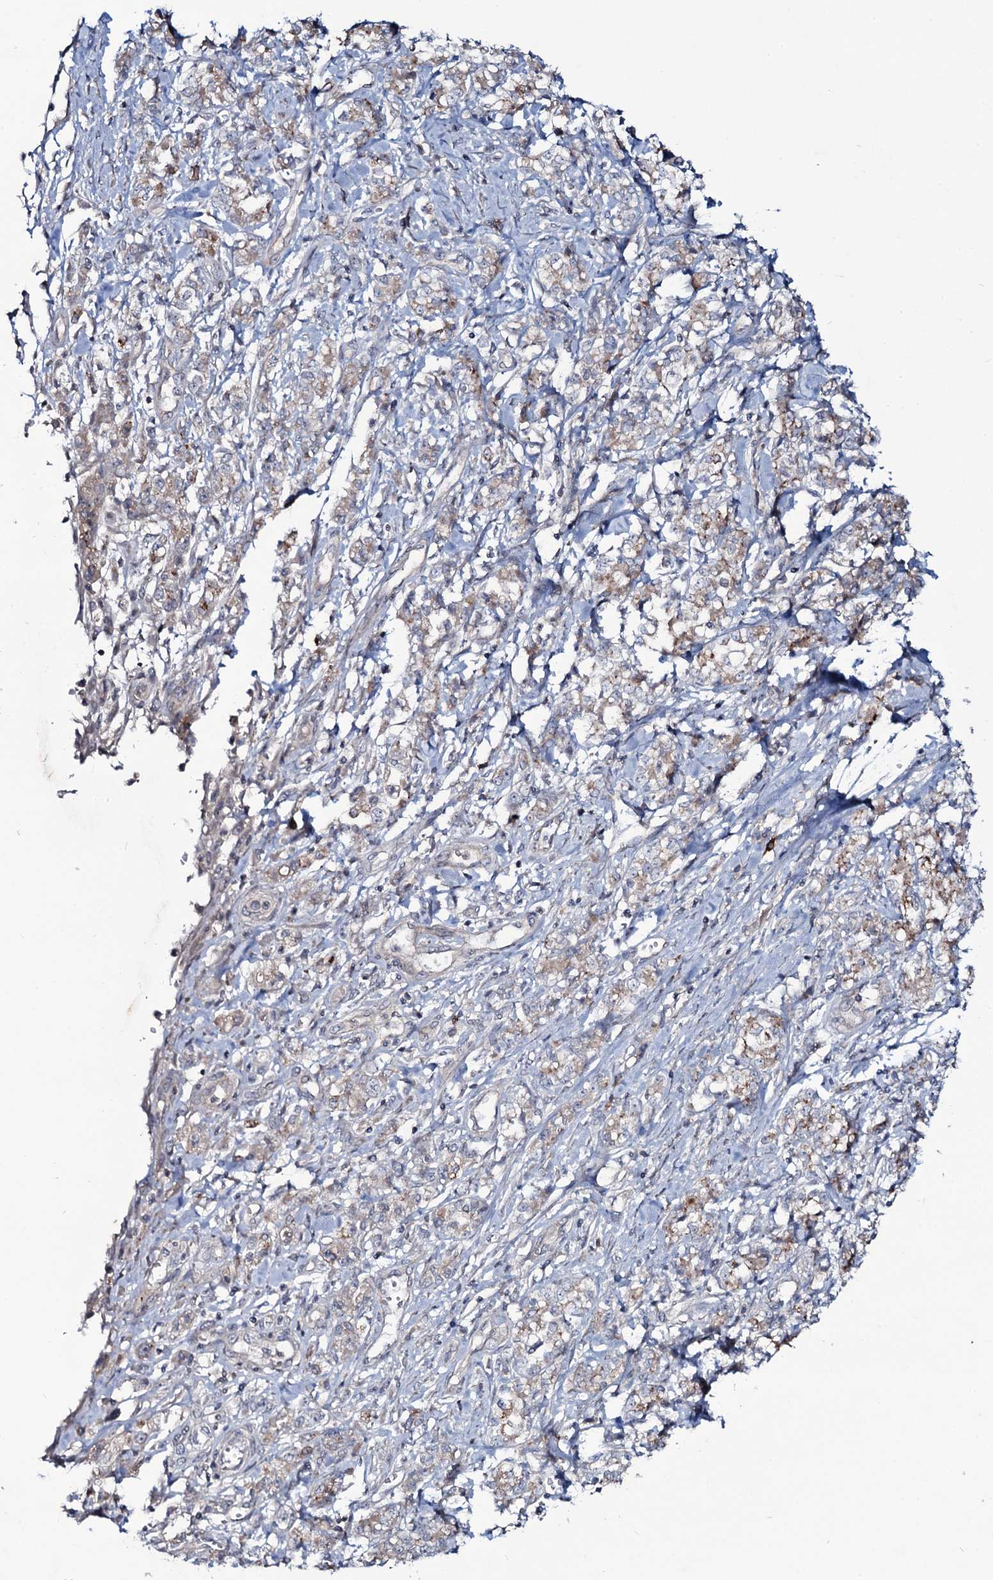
{"staining": {"intensity": "weak", "quantity": "25%-75%", "location": "cytoplasmic/membranous"}, "tissue": "stomach cancer", "cell_type": "Tumor cells", "image_type": "cancer", "snomed": [{"axis": "morphology", "description": "Adenocarcinoma, NOS"}, {"axis": "topography", "description": "Stomach"}], "caption": "Protein expression analysis of human stomach cancer reveals weak cytoplasmic/membranous expression in approximately 25%-75% of tumor cells.", "gene": "SNAP23", "patient": {"sex": "female", "age": 76}}